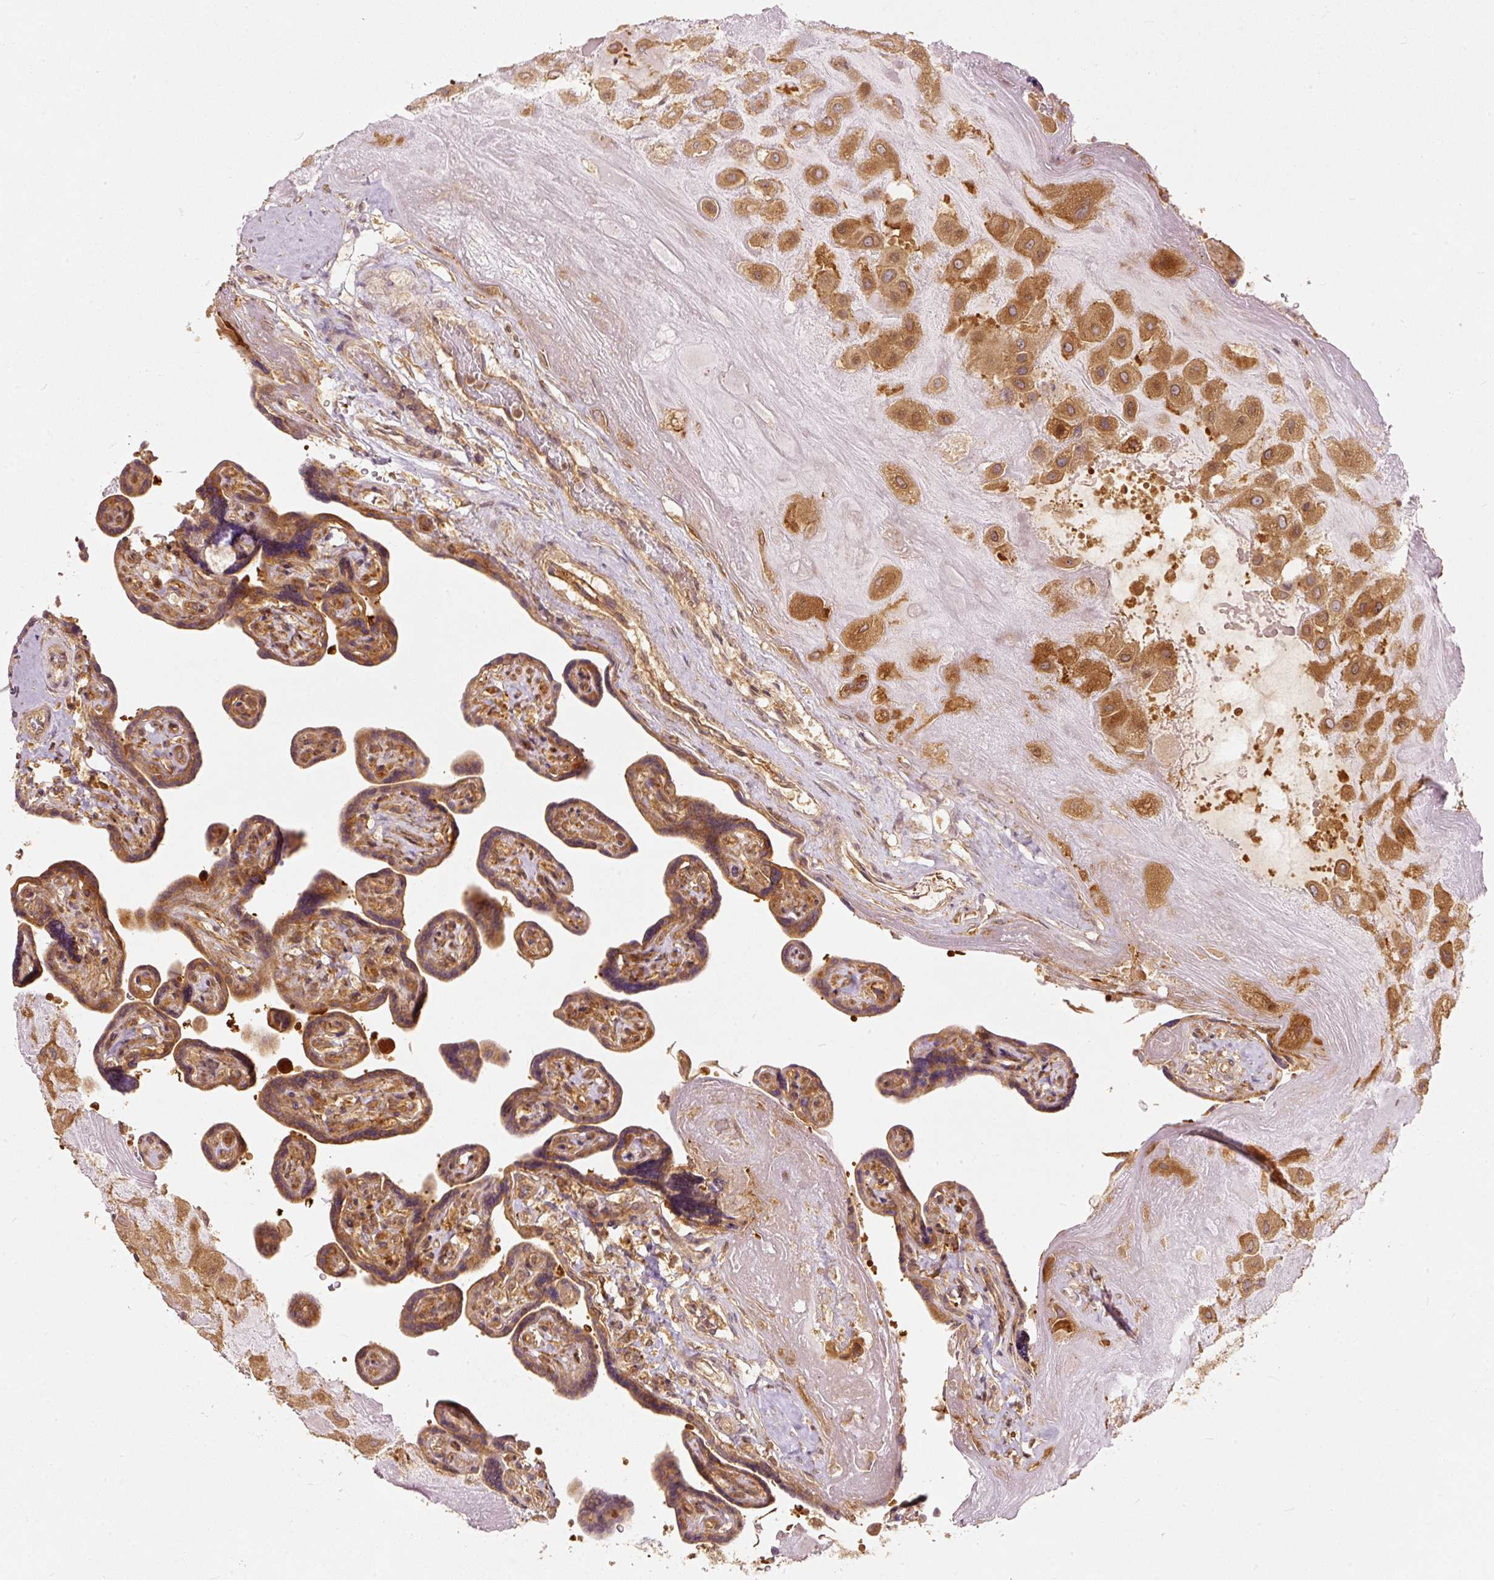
{"staining": {"intensity": "moderate", "quantity": ">75%", "location": "cytoplasmic/membranous"}, "tissue": "placenta", "cell_type": "Decidual cells", "image_type": "normal", "snomed": [{"axis": "morphology", "description": "Normal tissue, NOS"}, {"axis": "topography", "description": "Placenta"}], "caption": "This image reveals IHC staining of unremarkable placenta, with medium moderate cytoplasmic/membranous positivity in about >75% of decidual cells.", "gene": "EIF3B", "patient": {"sex": "female", "age": 32}}